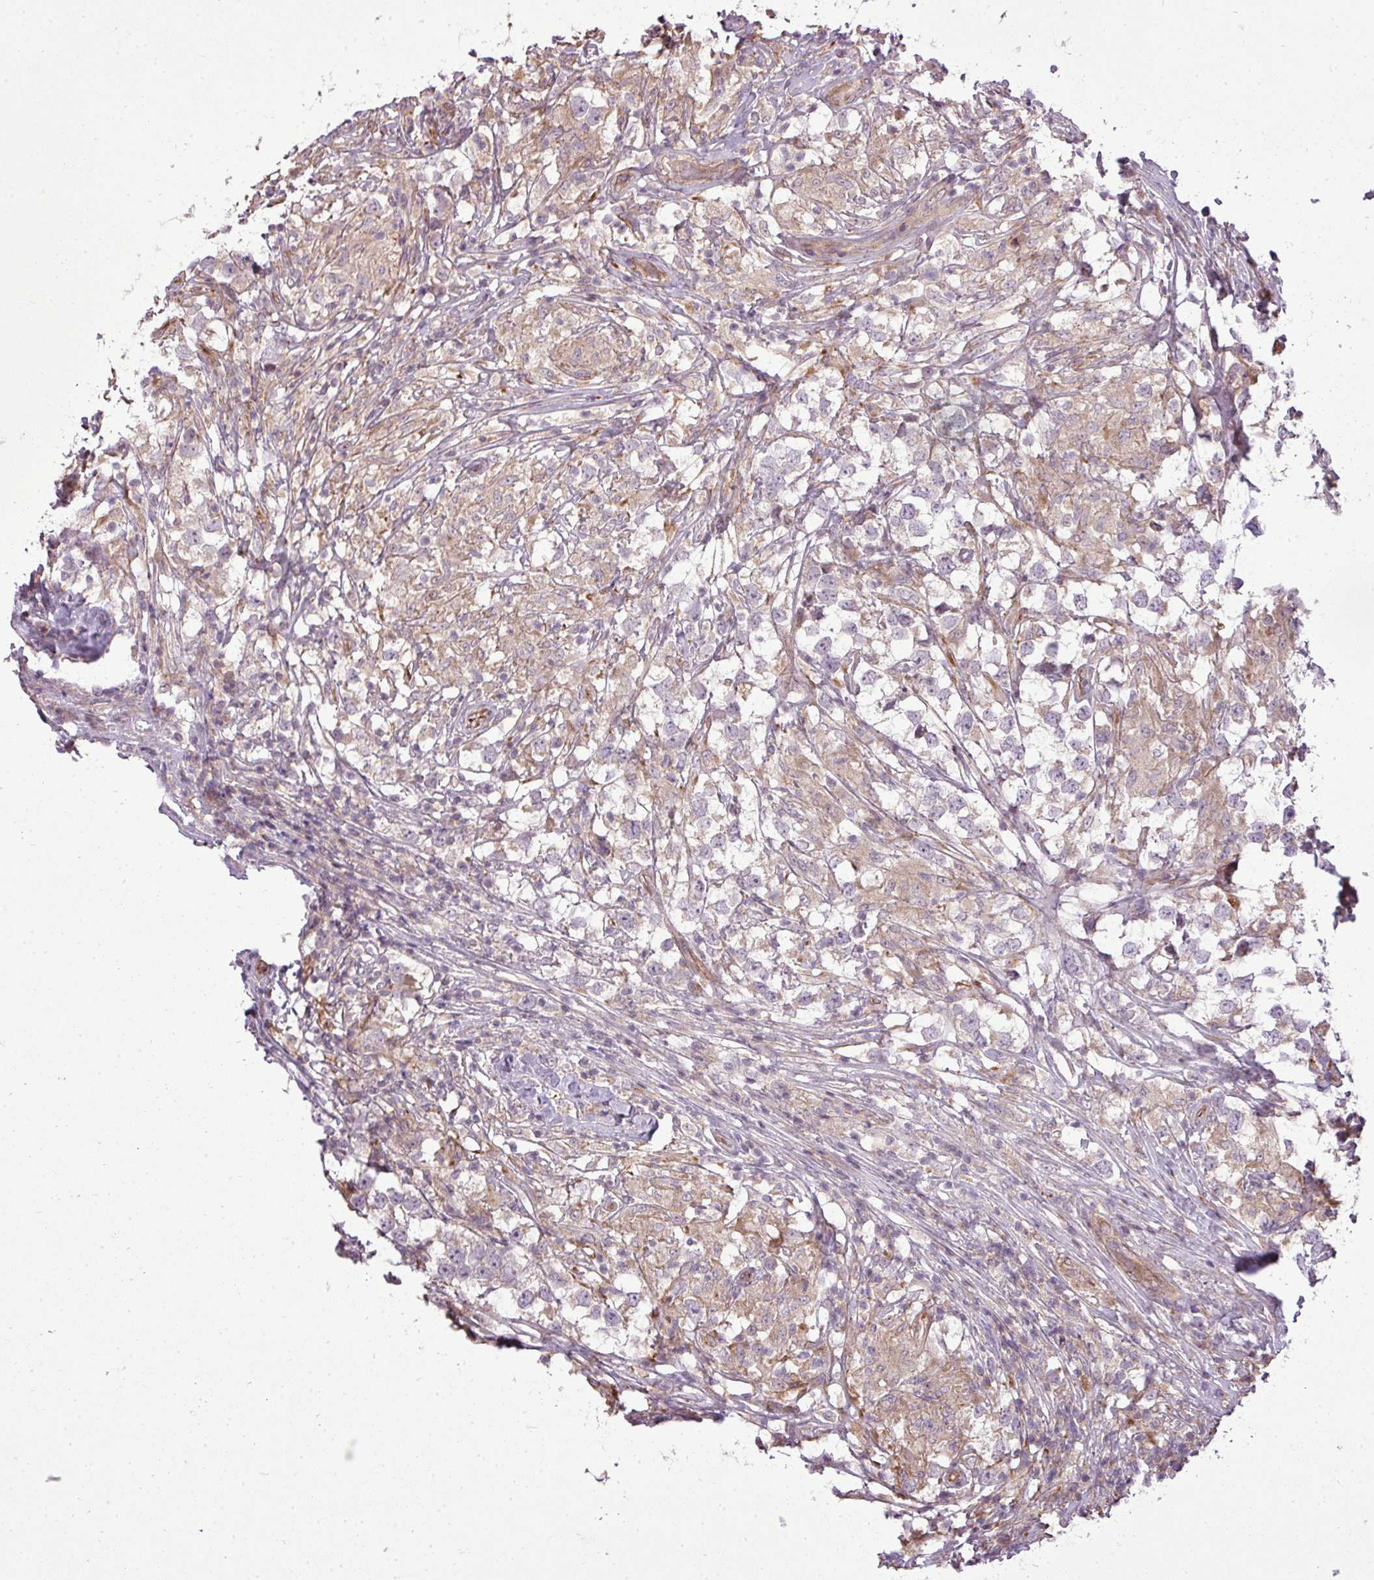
{"staining": {"intensity": "negative", "quantity": "none", "location": "none"}, "tissue": "testis cancer", "cell_type": "Tumor cells", "image_type": "cancer", "snomed": [{"axis": "morphology", "description": "Seminoma, NOS"}, {"axis": "topography", "description": "Testis"}], "caption": "Tumor cells show no significant positivity in seminoma (testis). Brightfield microscopy of immunohistochemistry (IHC) stained with DAB (3,3'-diaminobenzidine) (brown) and hematoxylin (blue), captured at high magnification.", "gene": "PDRG1", "patient": {"sex": "male", "age": 46}}